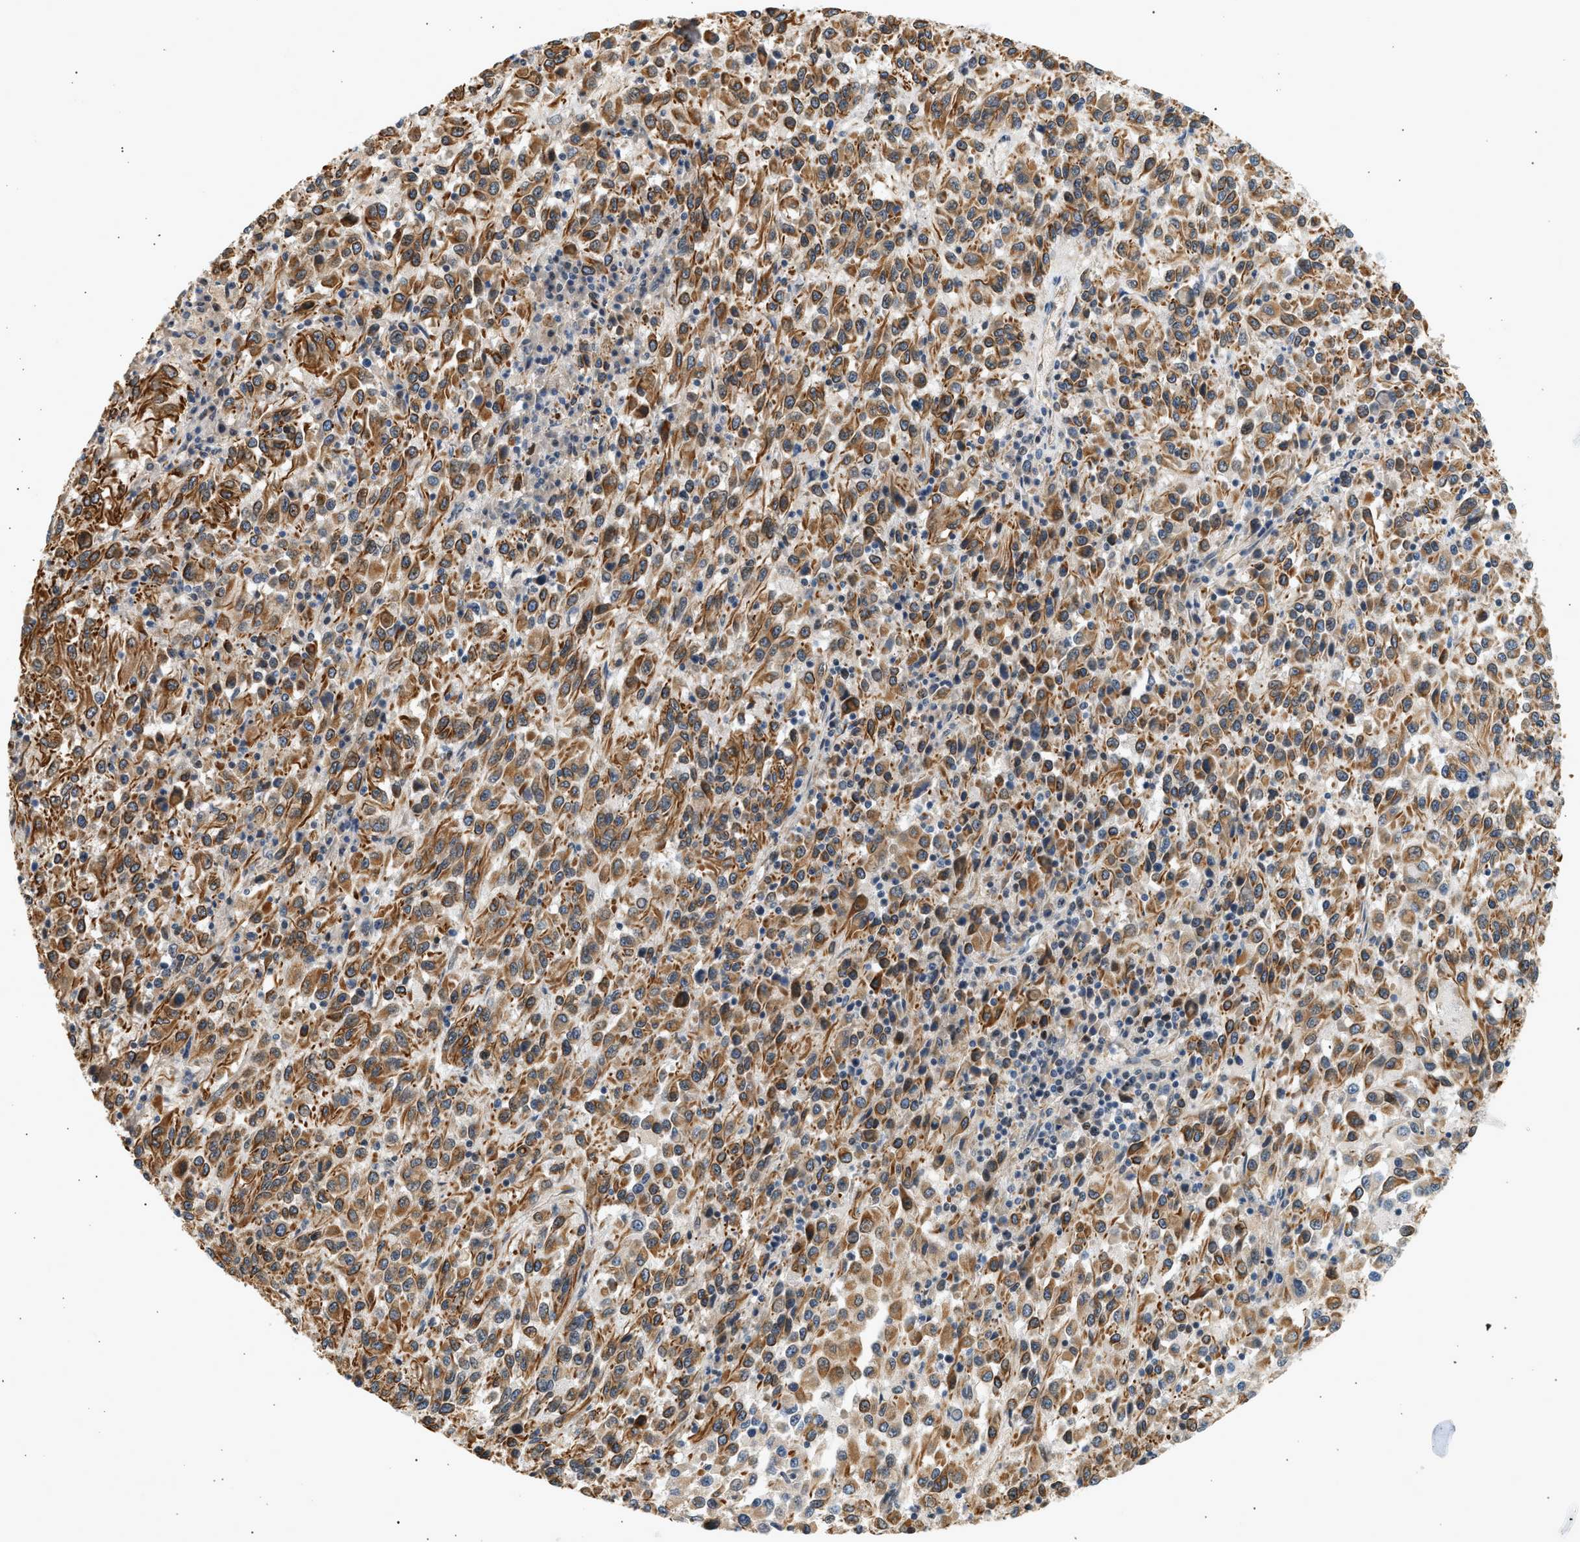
{"staining": {"intensity": "strong", "quantity": ">75%", "location": "cytoplasmic/membranous"}, "tissue": "melanoma", "cell_type": "Tumor cells", "image_type": "cancer", "snomed": [{"axis": "morphology", "description": "Malignant melanoma, Metastatic site"}, {"axis": "topography", "description": "Lung"}], "caption": "Brown immunohistochemical staining in human melanoma reveals strong cytoplasmic/membranous expression in approximately >75% of tumor cells. The staining is performed using DAB brown chromogen to label protein expression. The nuclei are counter-stained blue using hematoxylin.", "gene": "WDR31", "patient": {"sex": "male", "age": 64}}